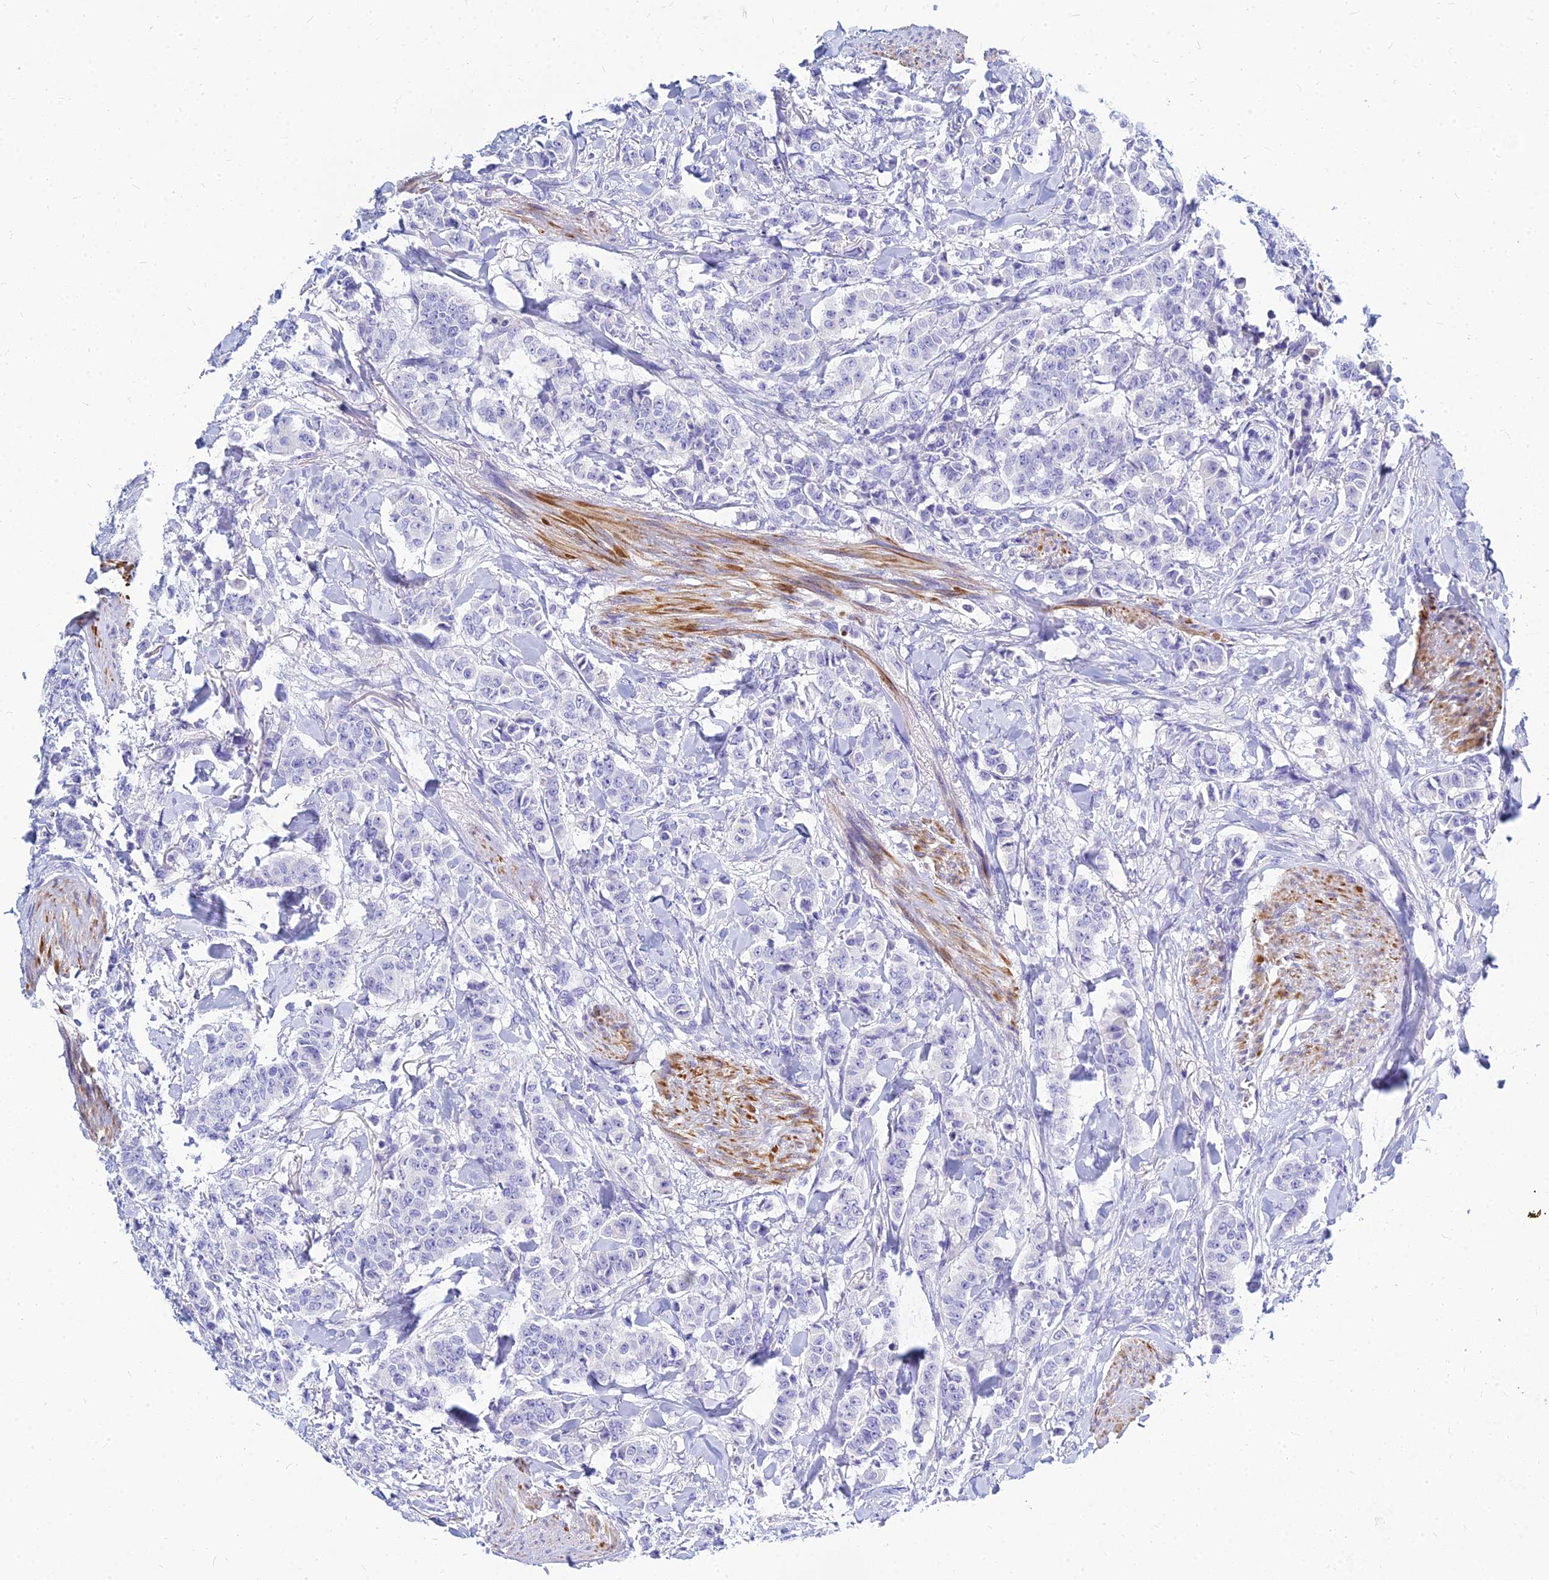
{"staining": {"intensity": "negative", "quantity": "none", "location": "none"}, "tissue": "breast cancer", "cell_type": "Tumor cells", "image_type": "cancer", "snomed": [{"axis": "morphology", "description": "Duct carcinoma"}, {"axis": "topography", "description": "Breast"}], "caption": "A high-resolution histopathology image shows IHC staining of breast cancer (intraductal carcinoma), which displays no significant staining in tumor cells. Brightfield microscopy of immunohistochemistry stained with DAB (brown) and hematoxylin (blue), captured at high magnification.", "gene": "ZNF552", "patient": {"sex": "female", "age": 40}}